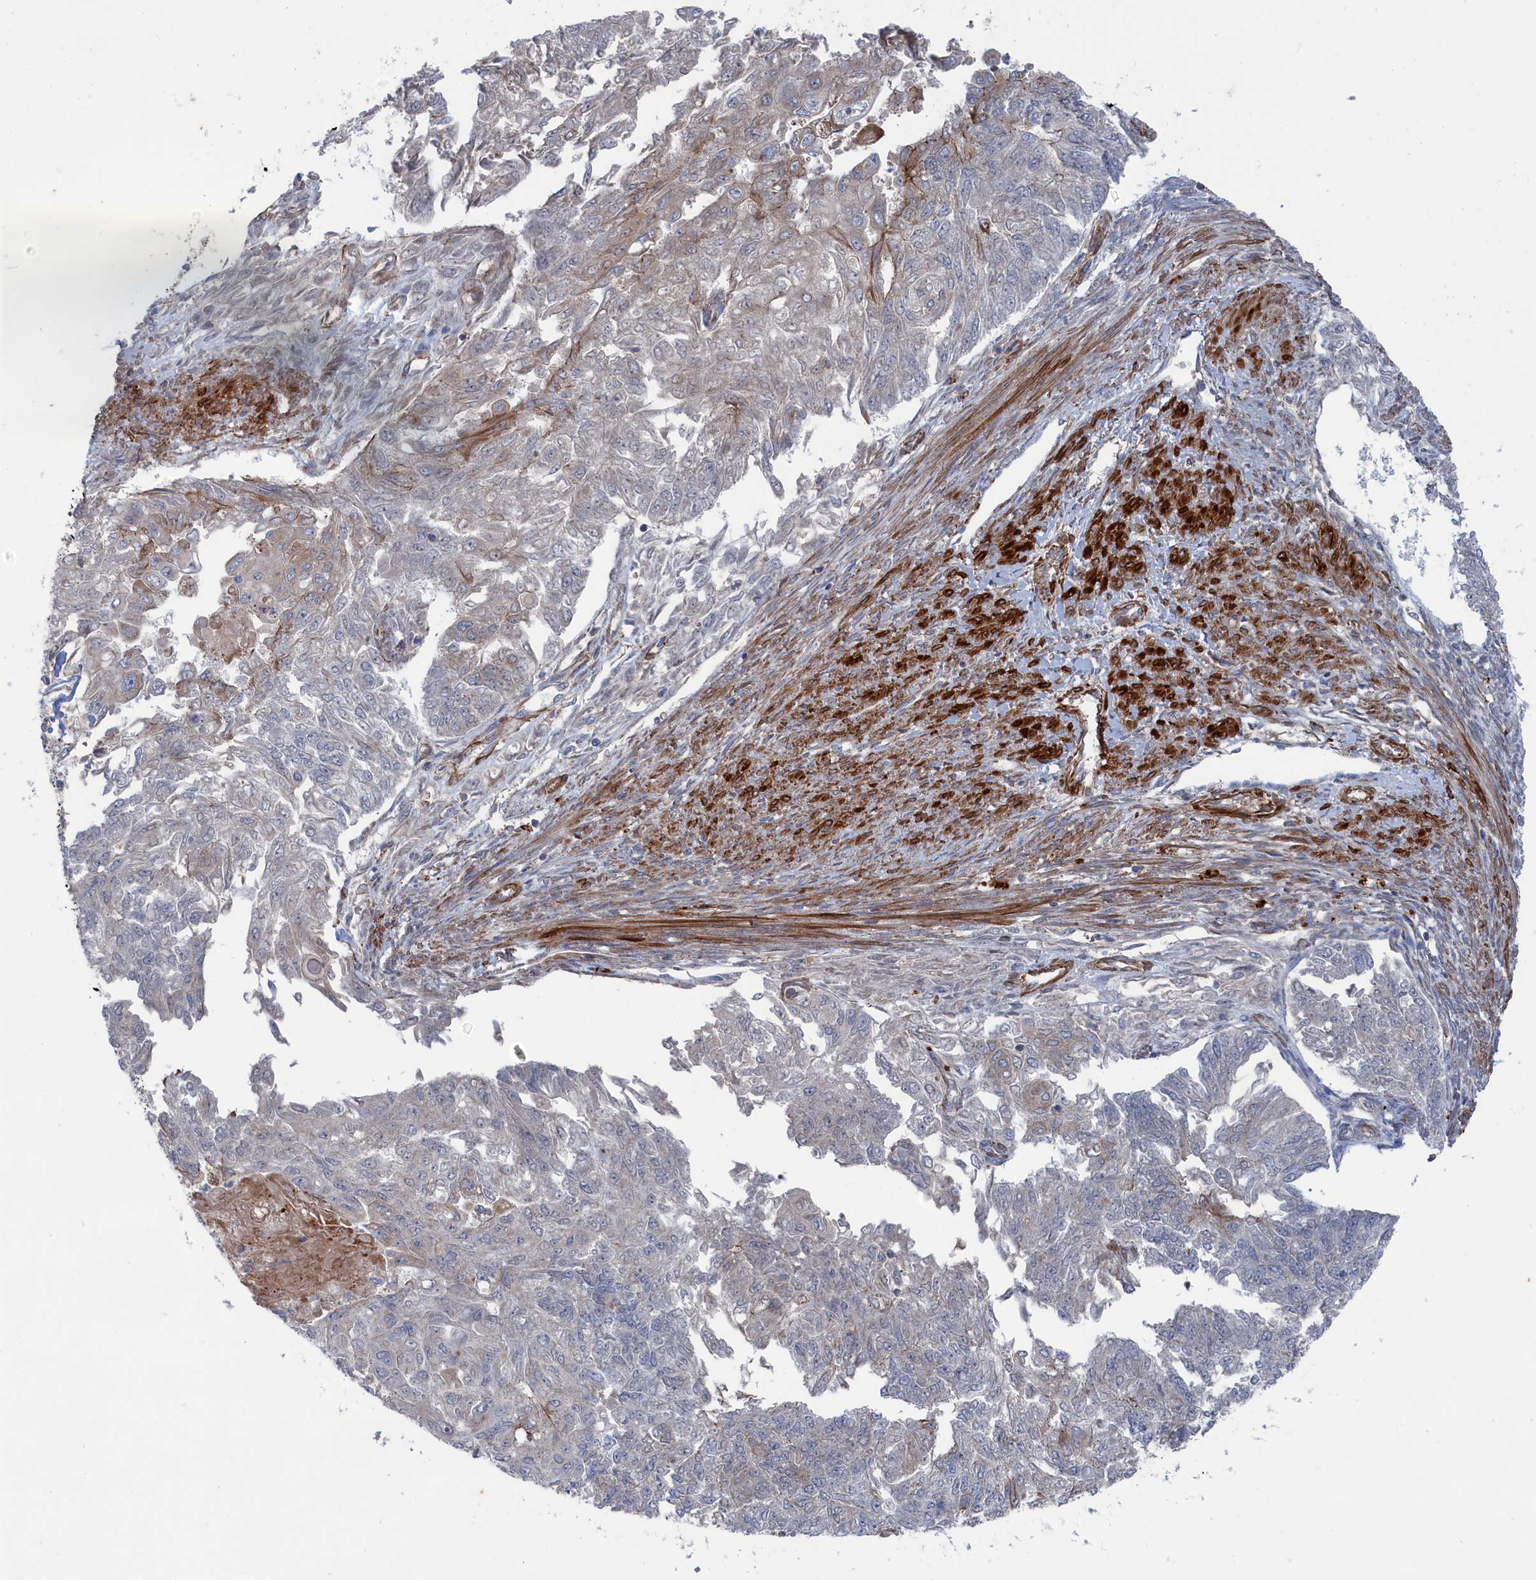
{"staining": {"intensity": "weak", "quantity": "<25%", "location": "cytoplasmic/membranous"}, "tissue": "endometrial cancer", "cell_type": "Tumor cells", "image_type": "cancer", "snomed": [{"axis": "morphology", "description": "Adenocarcinoma, NOS"}, {"axis": "topography", "description": "Endometrium"}], "caption": "Immunohistochemical staining of endometrial cancer shows no significant staining in tumor cells. (Immunohistochemistry (ihc), brightfield microscopy, high magnification).", "gene": "FILIP1L", "patient": {"sex": "female", "age": 32}}